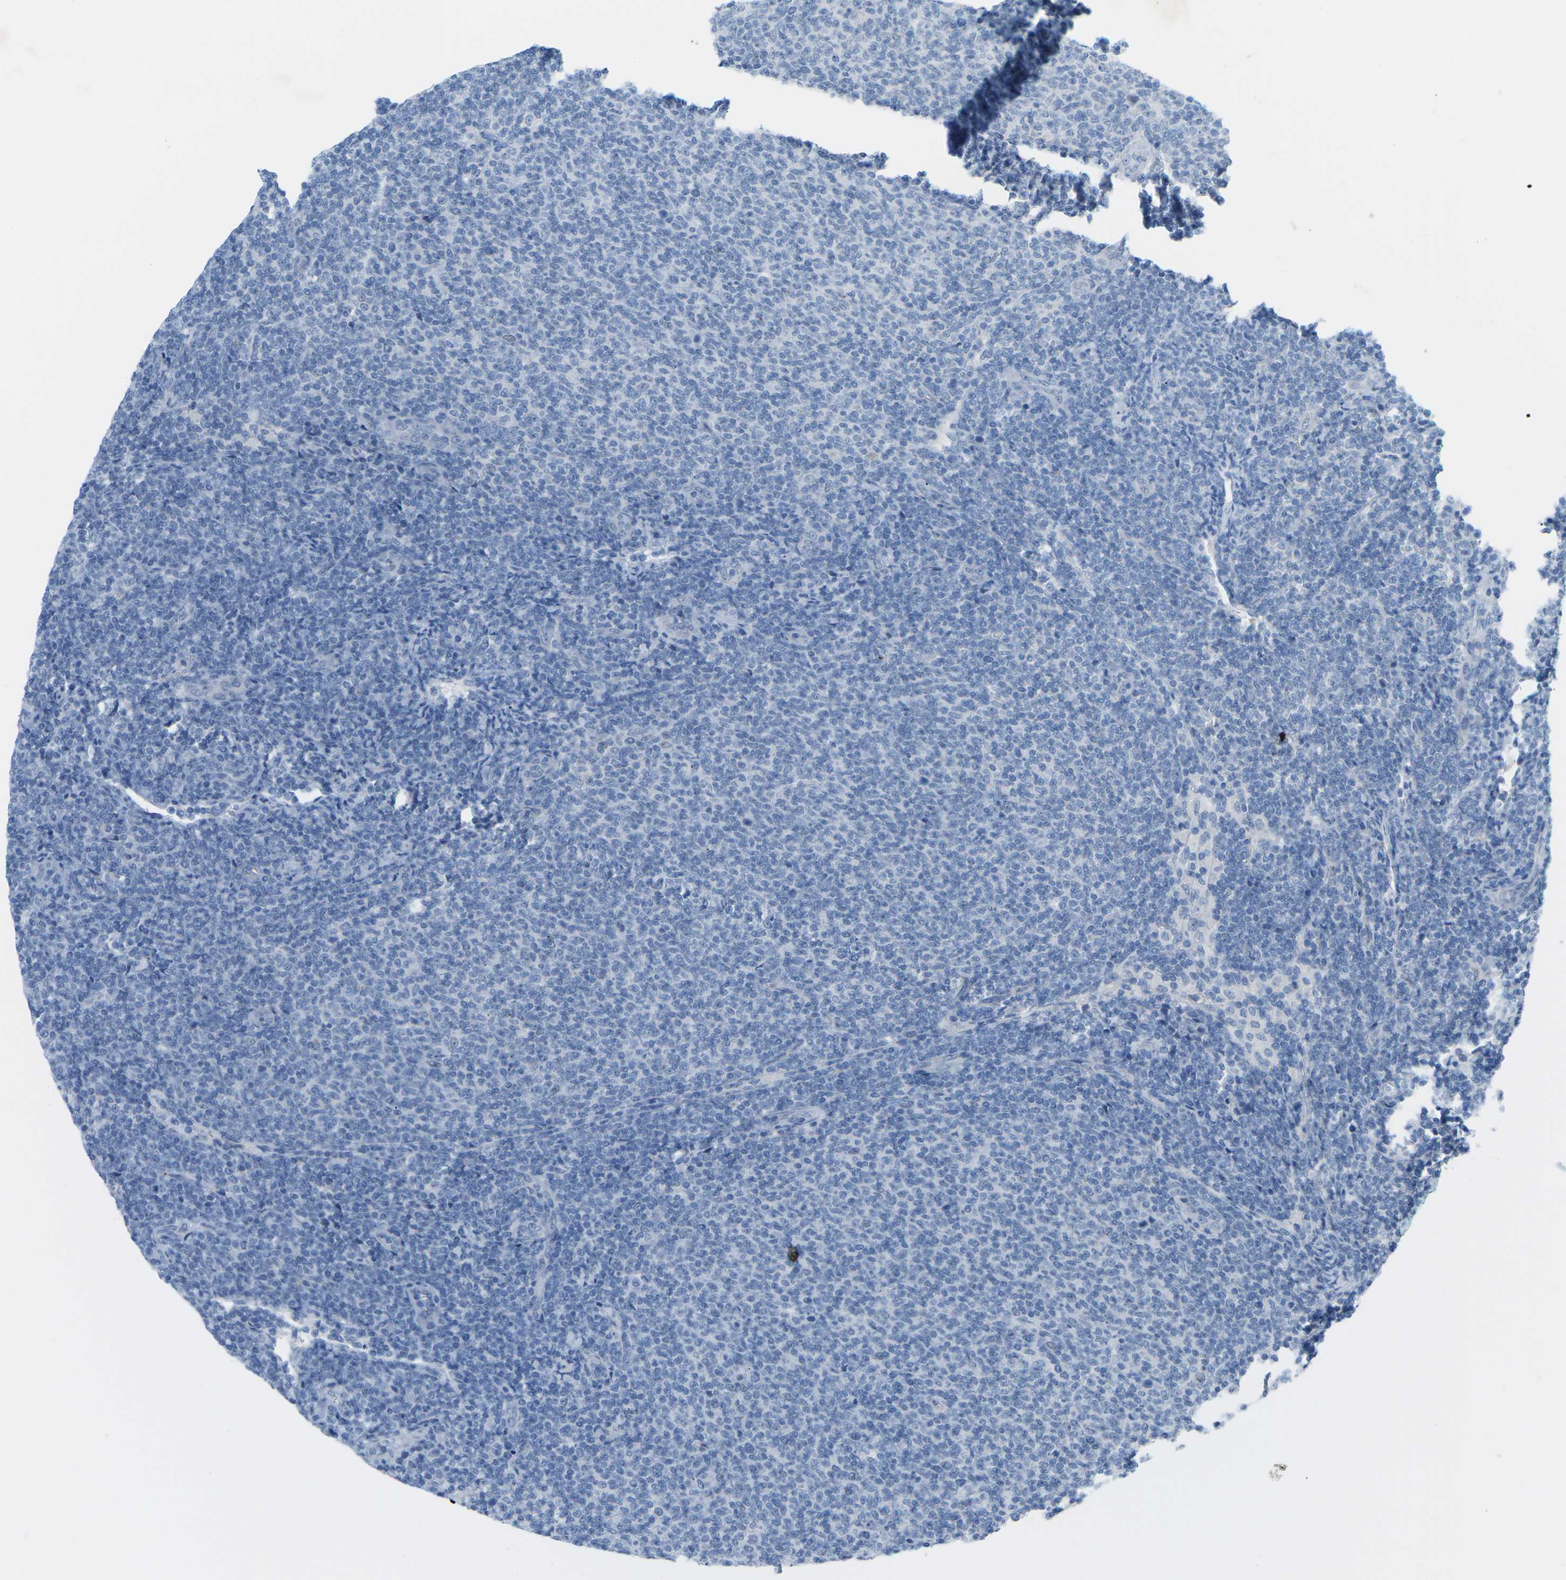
{"staining": {"intensity": "negative", "quantity": "none", "location": "none"}, "tissue": "lymphoma", "cell_type": "Tumor cells", "image_type": "cancer", "snomed": [{"axis": "morphology", "description": "Malignant lymphoma, non-Hodgkin's type, Low grade"}, {"axis": "topography", "description": "Lymph node"}], "caption": "High magnification brightfield microscopy of malignant lymphoma, non-Hodgkin's type (low-grade) stained with DAB (brown) and counterstained with hematoxylin (blue): tumor cells show no significant staining.", "gene": "HLTF", "patient": {"sex": "male", "age": 66}}